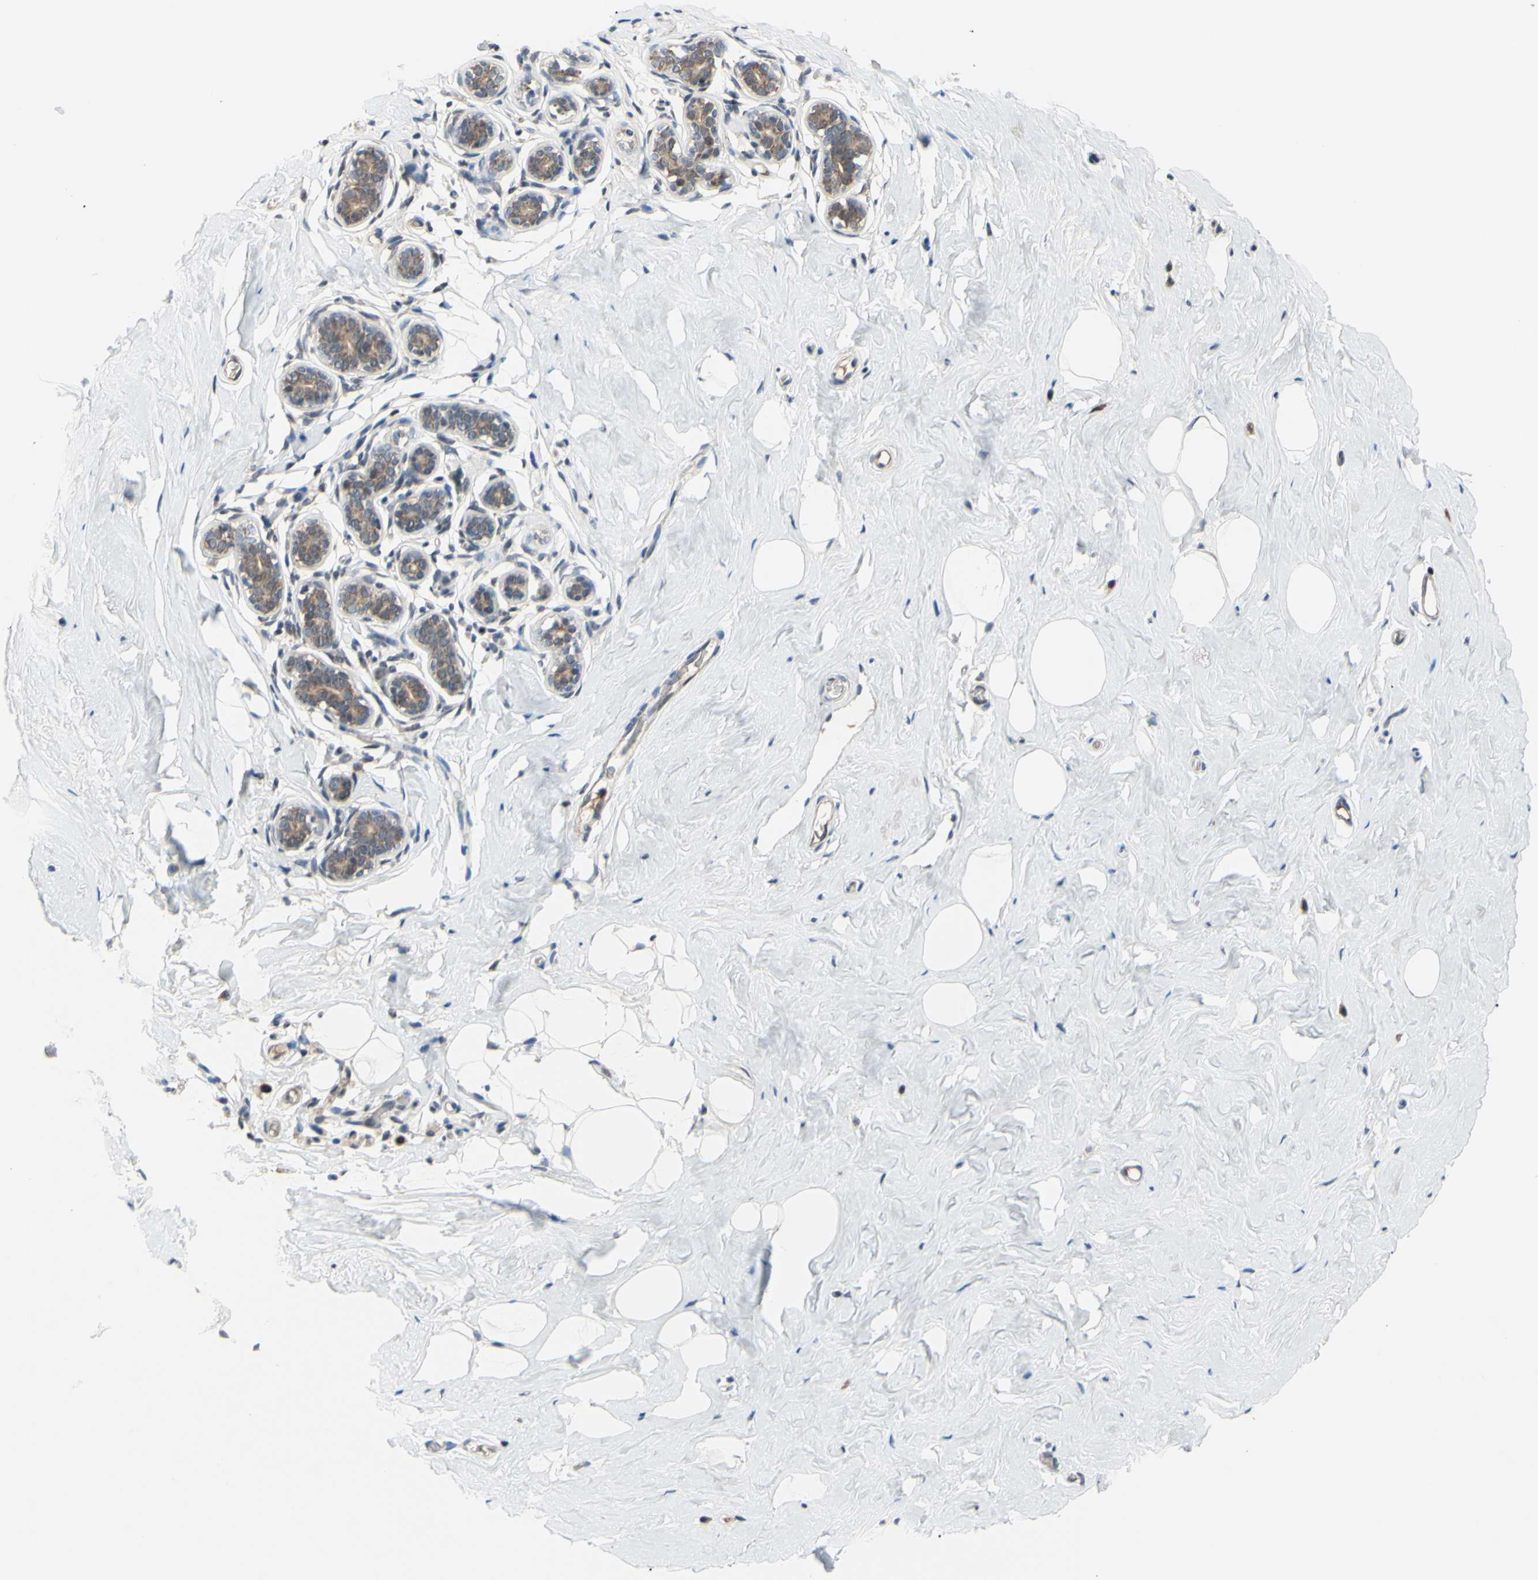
{"staining": {"intensity": "negative", "quantity": "none", "location": "none"}, "tissue": "breast", "cell_type": "Adipocytes", "image_type": "normal", "snomed": [{"axis": "morphology", "description": "Normal tissue, NOS"}, {"axis": "topography", "description": "Breast"}], "caption": "IHC photomicrograph of benign breast: human breast stained with DAB shows no significant protein expression in adipocytes.", "gene": "SP4", "patient": {"sex": "female", "age": 75}}